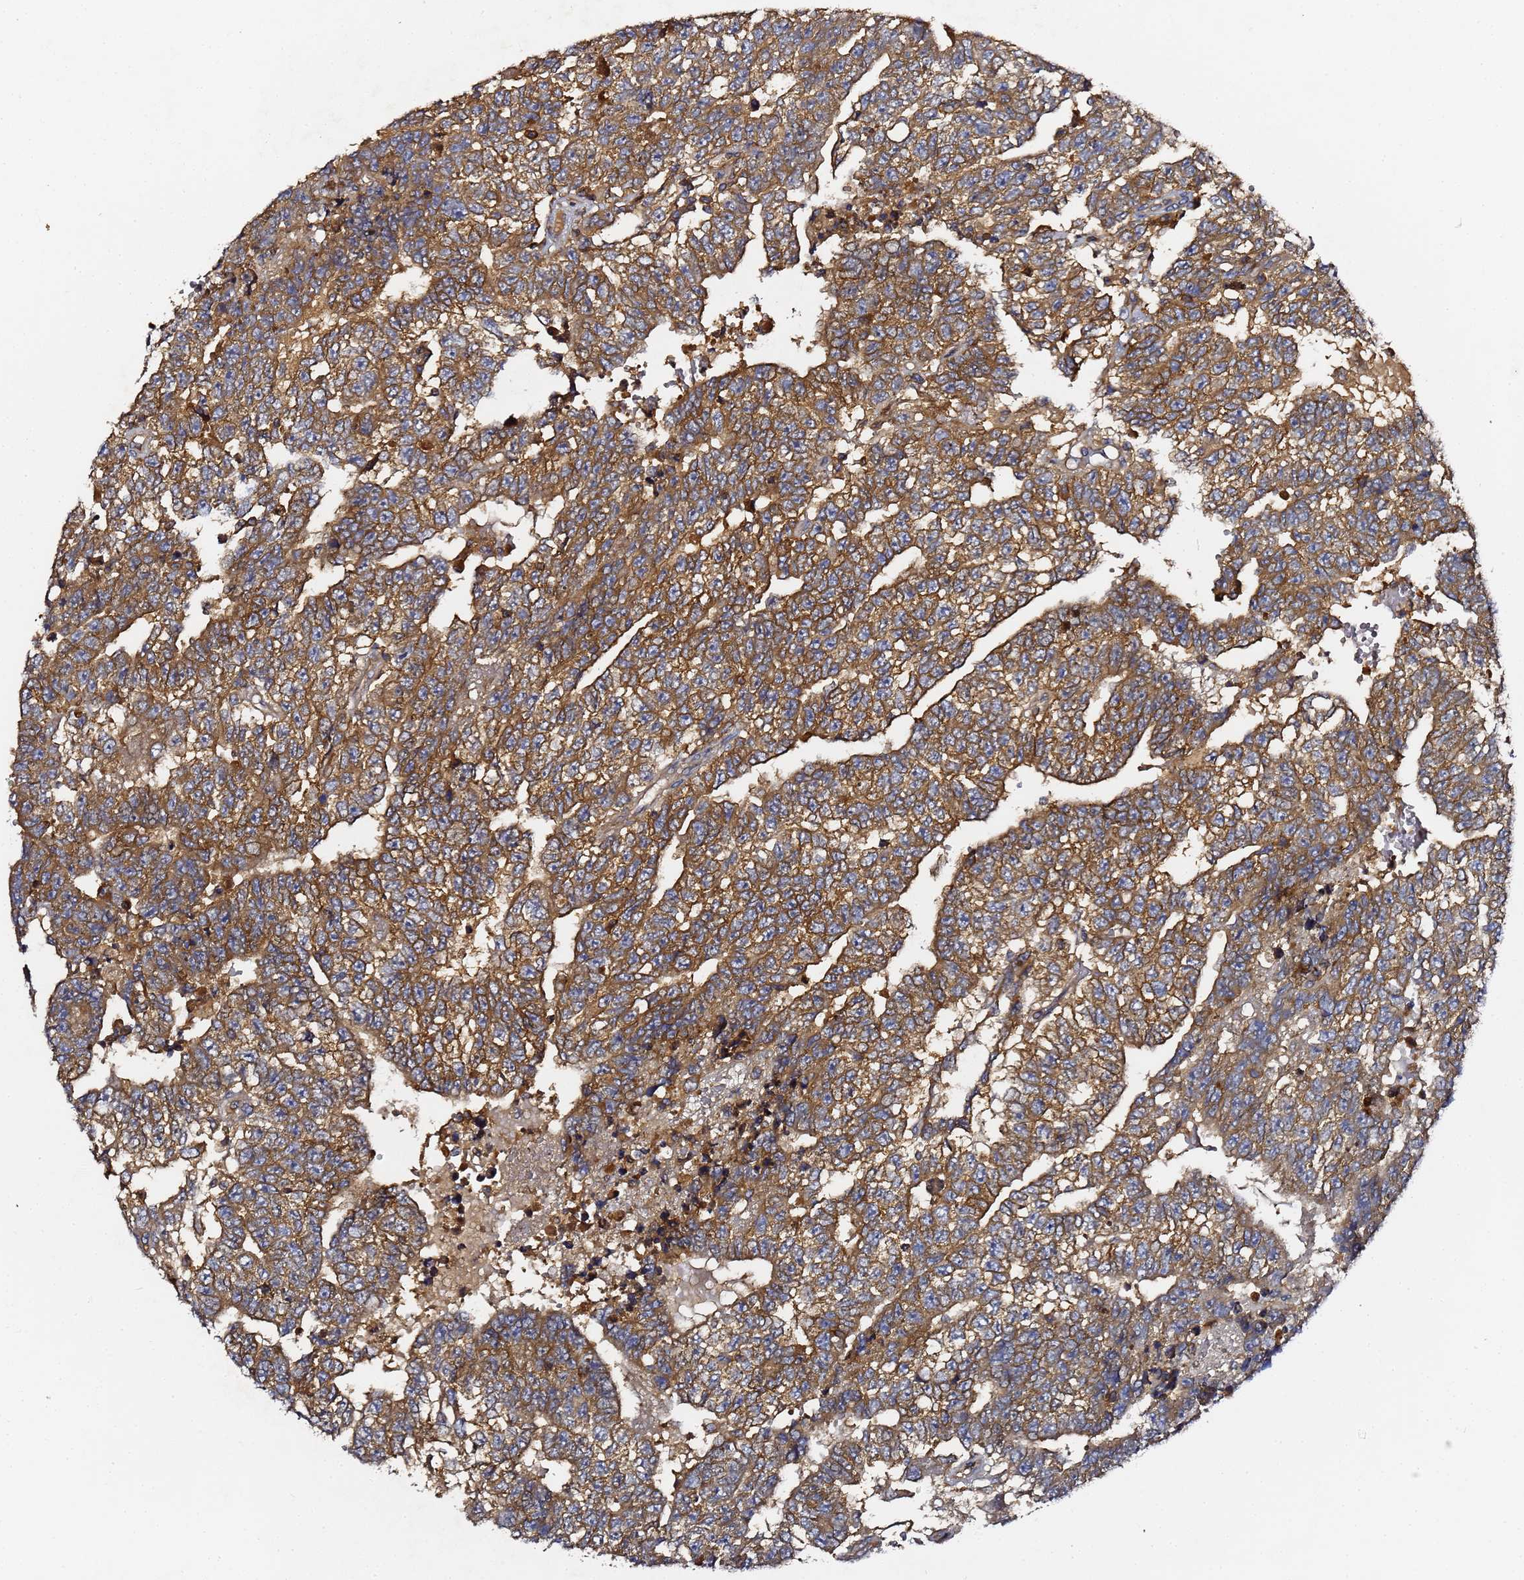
{"staining": {"intensity": "moderate", "quantity": ">75%", "location": "cytoplasmic/membranous"}, "tissue": "testis cancer", "cell_type": "Tumor cells", "image_type": "cancer", "snomed": [{"axis": "morphology", "description": "Carcinoma, Embryonal, NOS"}, {"axis": "topography", "description": "Testis"}], "caption": "A photomicrograph of testis embryonal carcinoma stained for a protein reveals moderate cytoplasmic/membranous brown staining in tumor cells.", "gene": "LRRC69", "patient": {"sex": "male", "age": 25}}